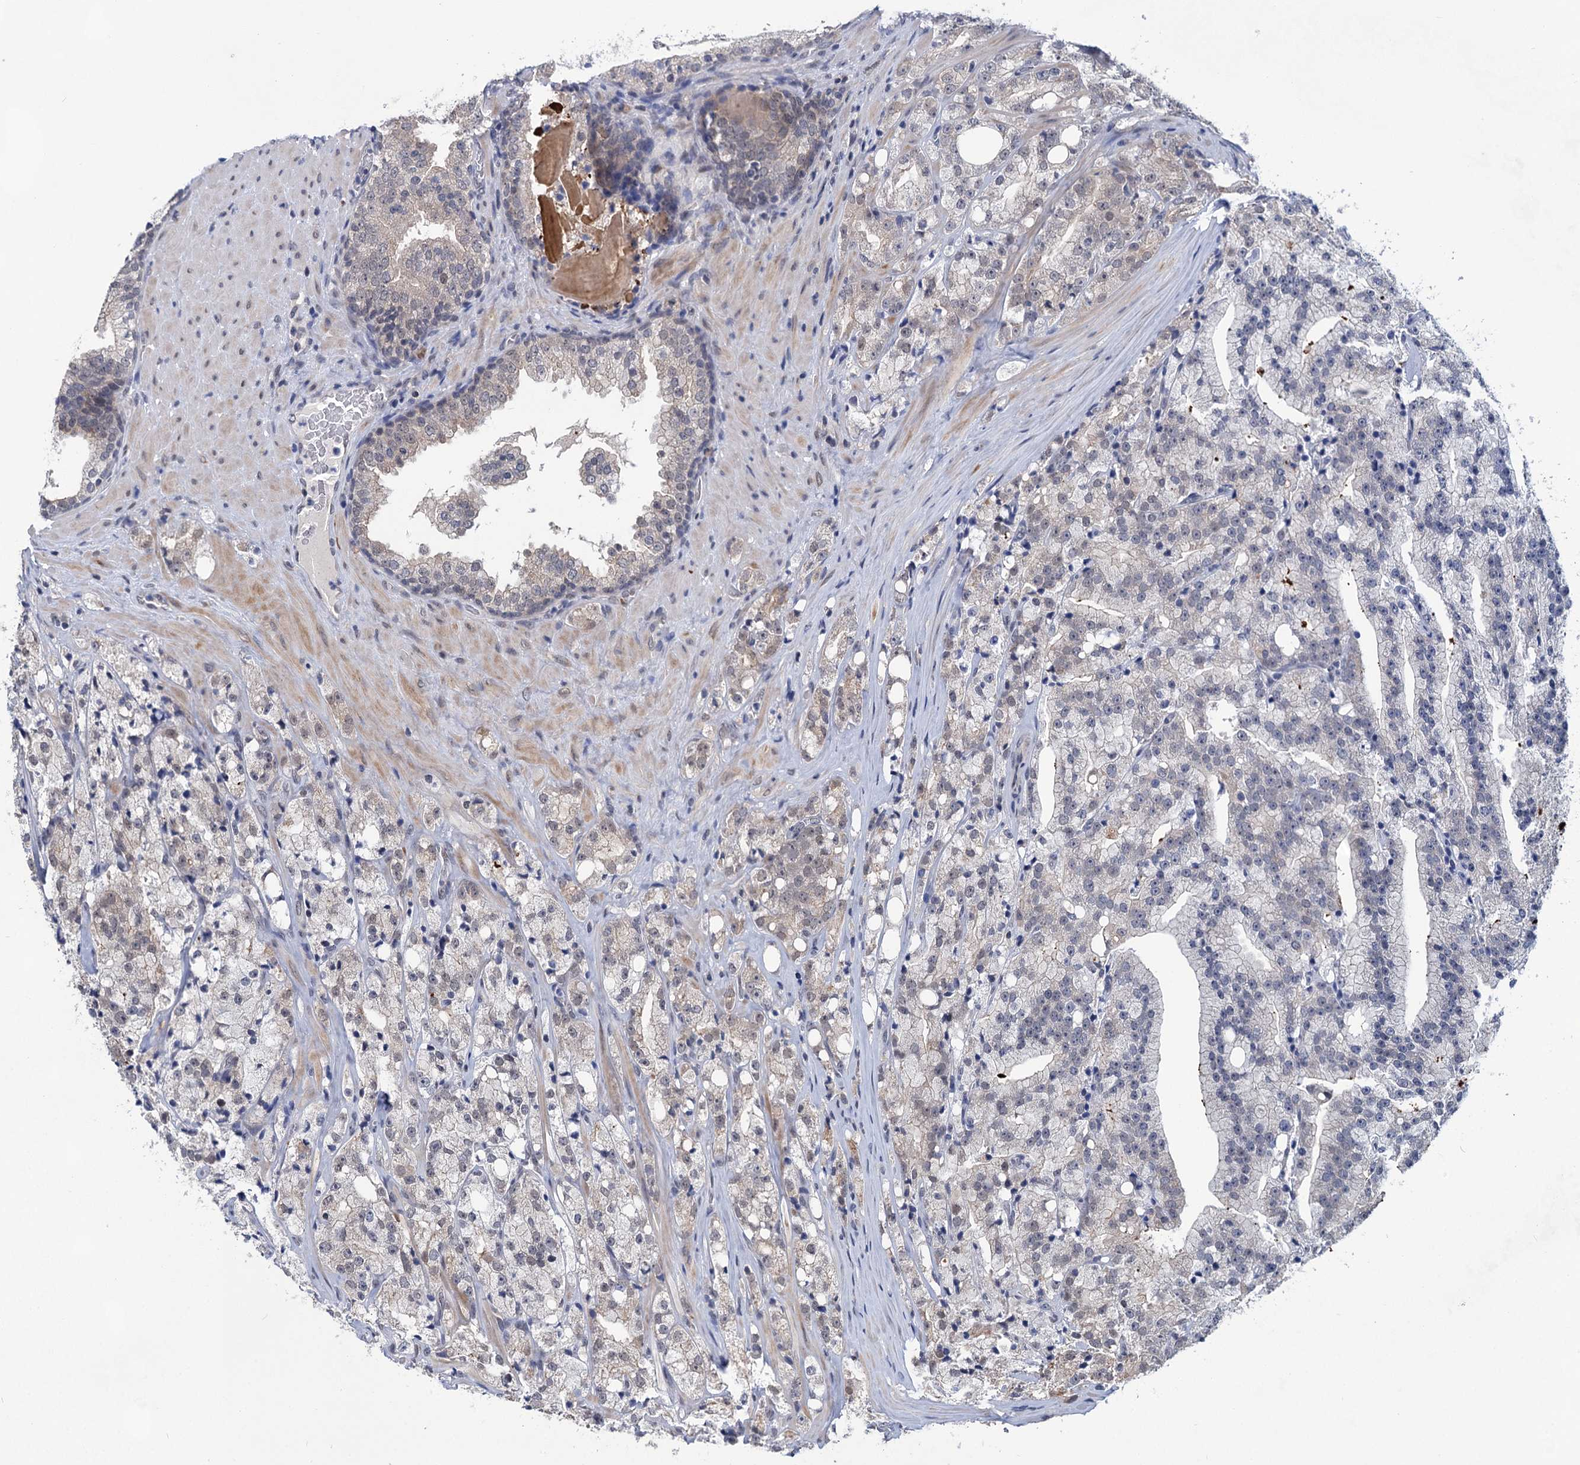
{"staining": {"intensity": "weak", "quantity": "<25%", "location": "cytoplasmic/membranous"}, "tissue": "prostate cancer", "cell_type": "Tumor cells", "image_type": "cancer", "snomed": [{"axis": "morphology", "description": "Adenocarcinoma, High grade"}, {"axis": "topography", "description": "Prostate"}], "caption": "A photomicrograph of prostate high-grade adenocarcinoma stained for a protein shows no brown staining in tumor cells.", "gene": "TTC17", "patient": {"sex": "male", "age": 64}}